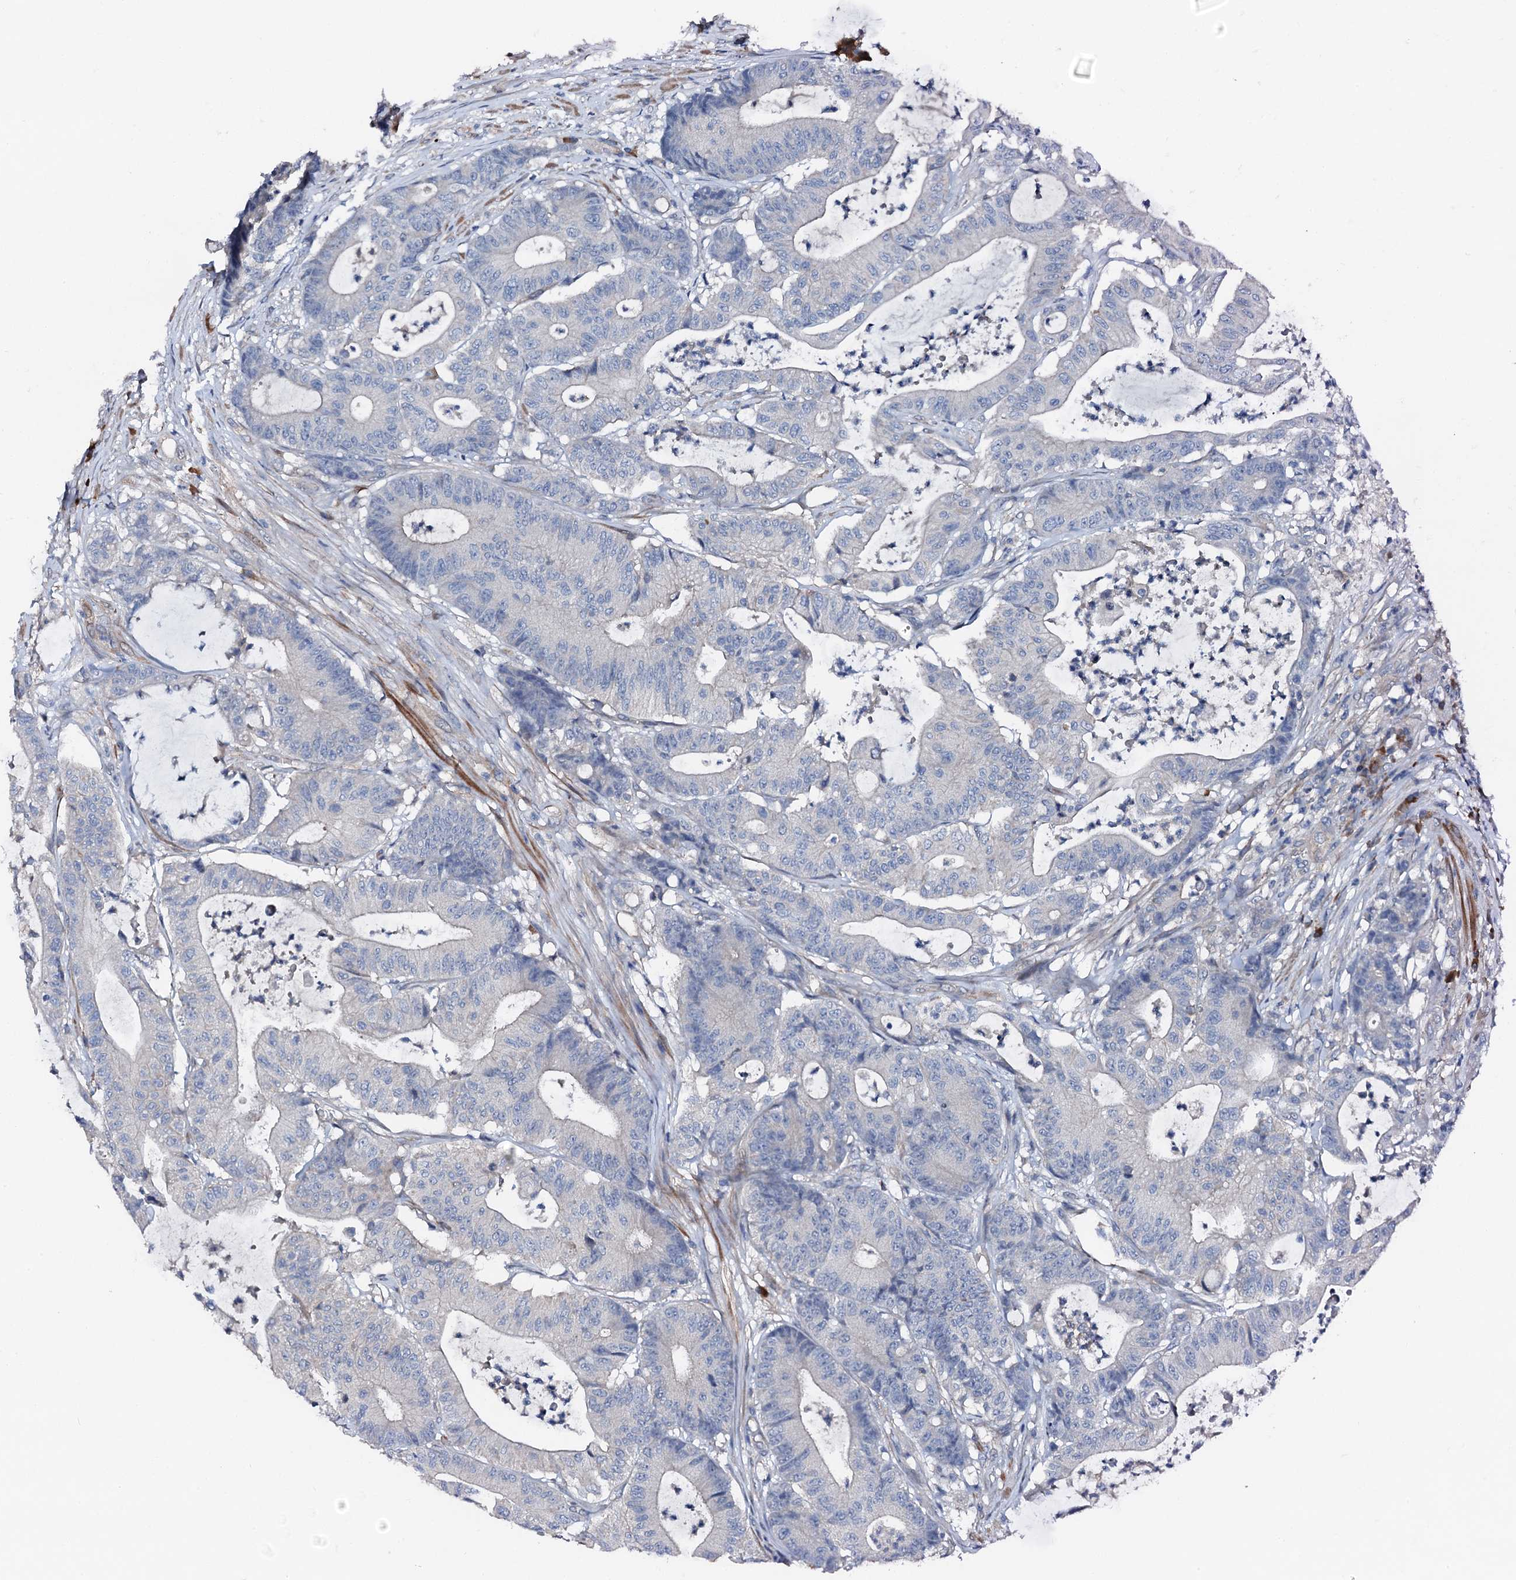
{"staining": {"intensity": "negative", "quantity": "none", "location": "none"}, "tissue": "colorectal cancer", "cell_type": "Tumor cells", "image_type": "cancer", "snomed": [{"axis": "morphology", "description": "Adenocarcinoma, NOS"}, {"axis": "topography", "description": "Colon"}], "caption": "Image shows no protein positivity in tumor cells of adenocarcinoma (colorectal) tissue.", "gene": "GFOD2", "patient": {"sex": "female", "age": 84}}